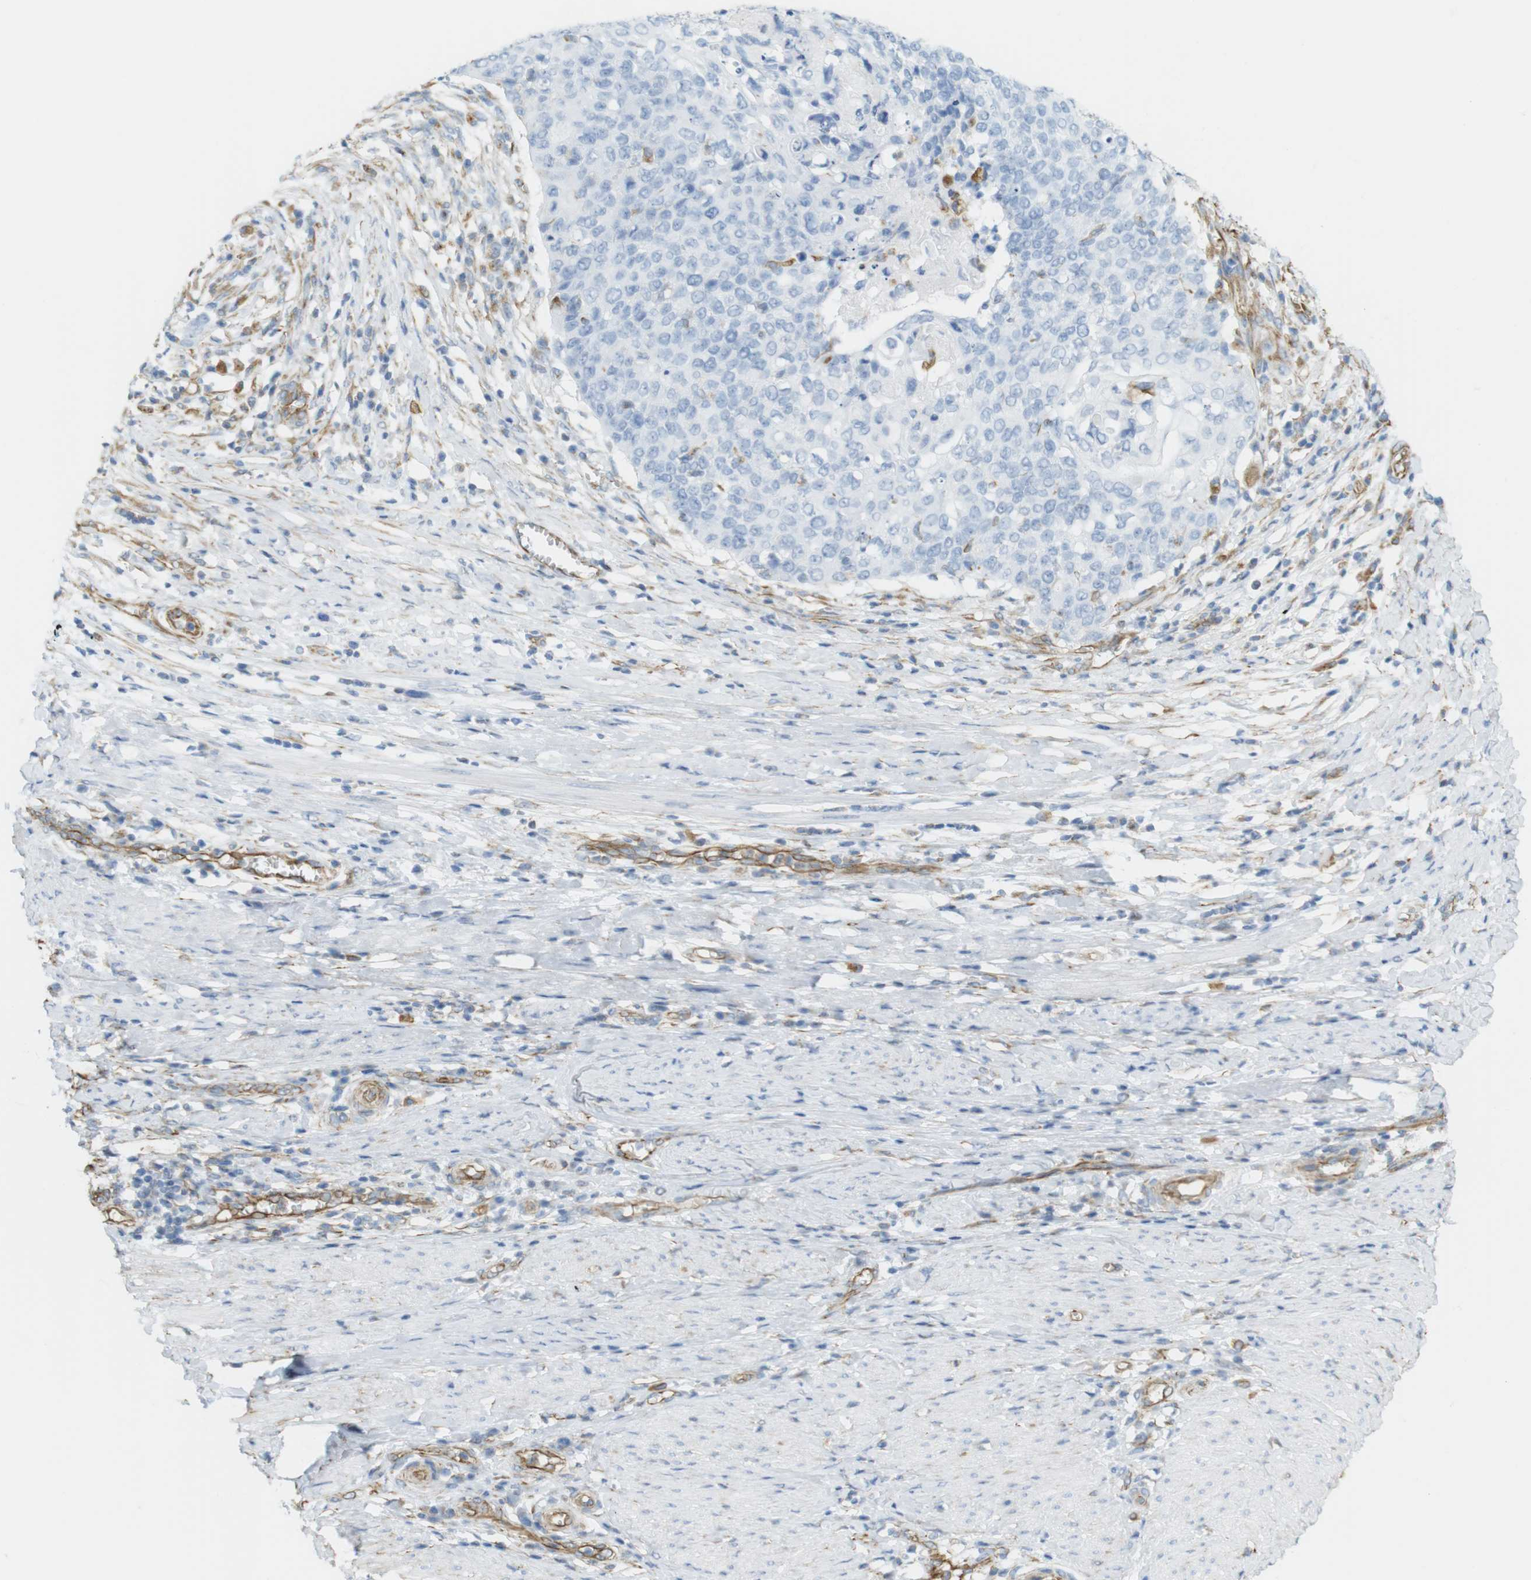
{"staining": {"intensity": "negative", "quantity": "none", "location": "none"}, "tissue": "cervical cancer", "cell_type": "Tumor cells", "image_type": "cancer", "snomed": [{"axis": "morphology", "description": "Squamous cell carcinoma, NOS"}, {"axis": "topography", "description": "Cervix"}], "caption": "Immunohistochemistry histopathology image of cervical squamous cell carcinoma stained for a protein (brown), which shows no staining in tumor cells. (DAB IHC visualized using brightfield microscopy, high magnification).", "gene": "MS4A10", "patient": {"sex": "female", "age": 39}}